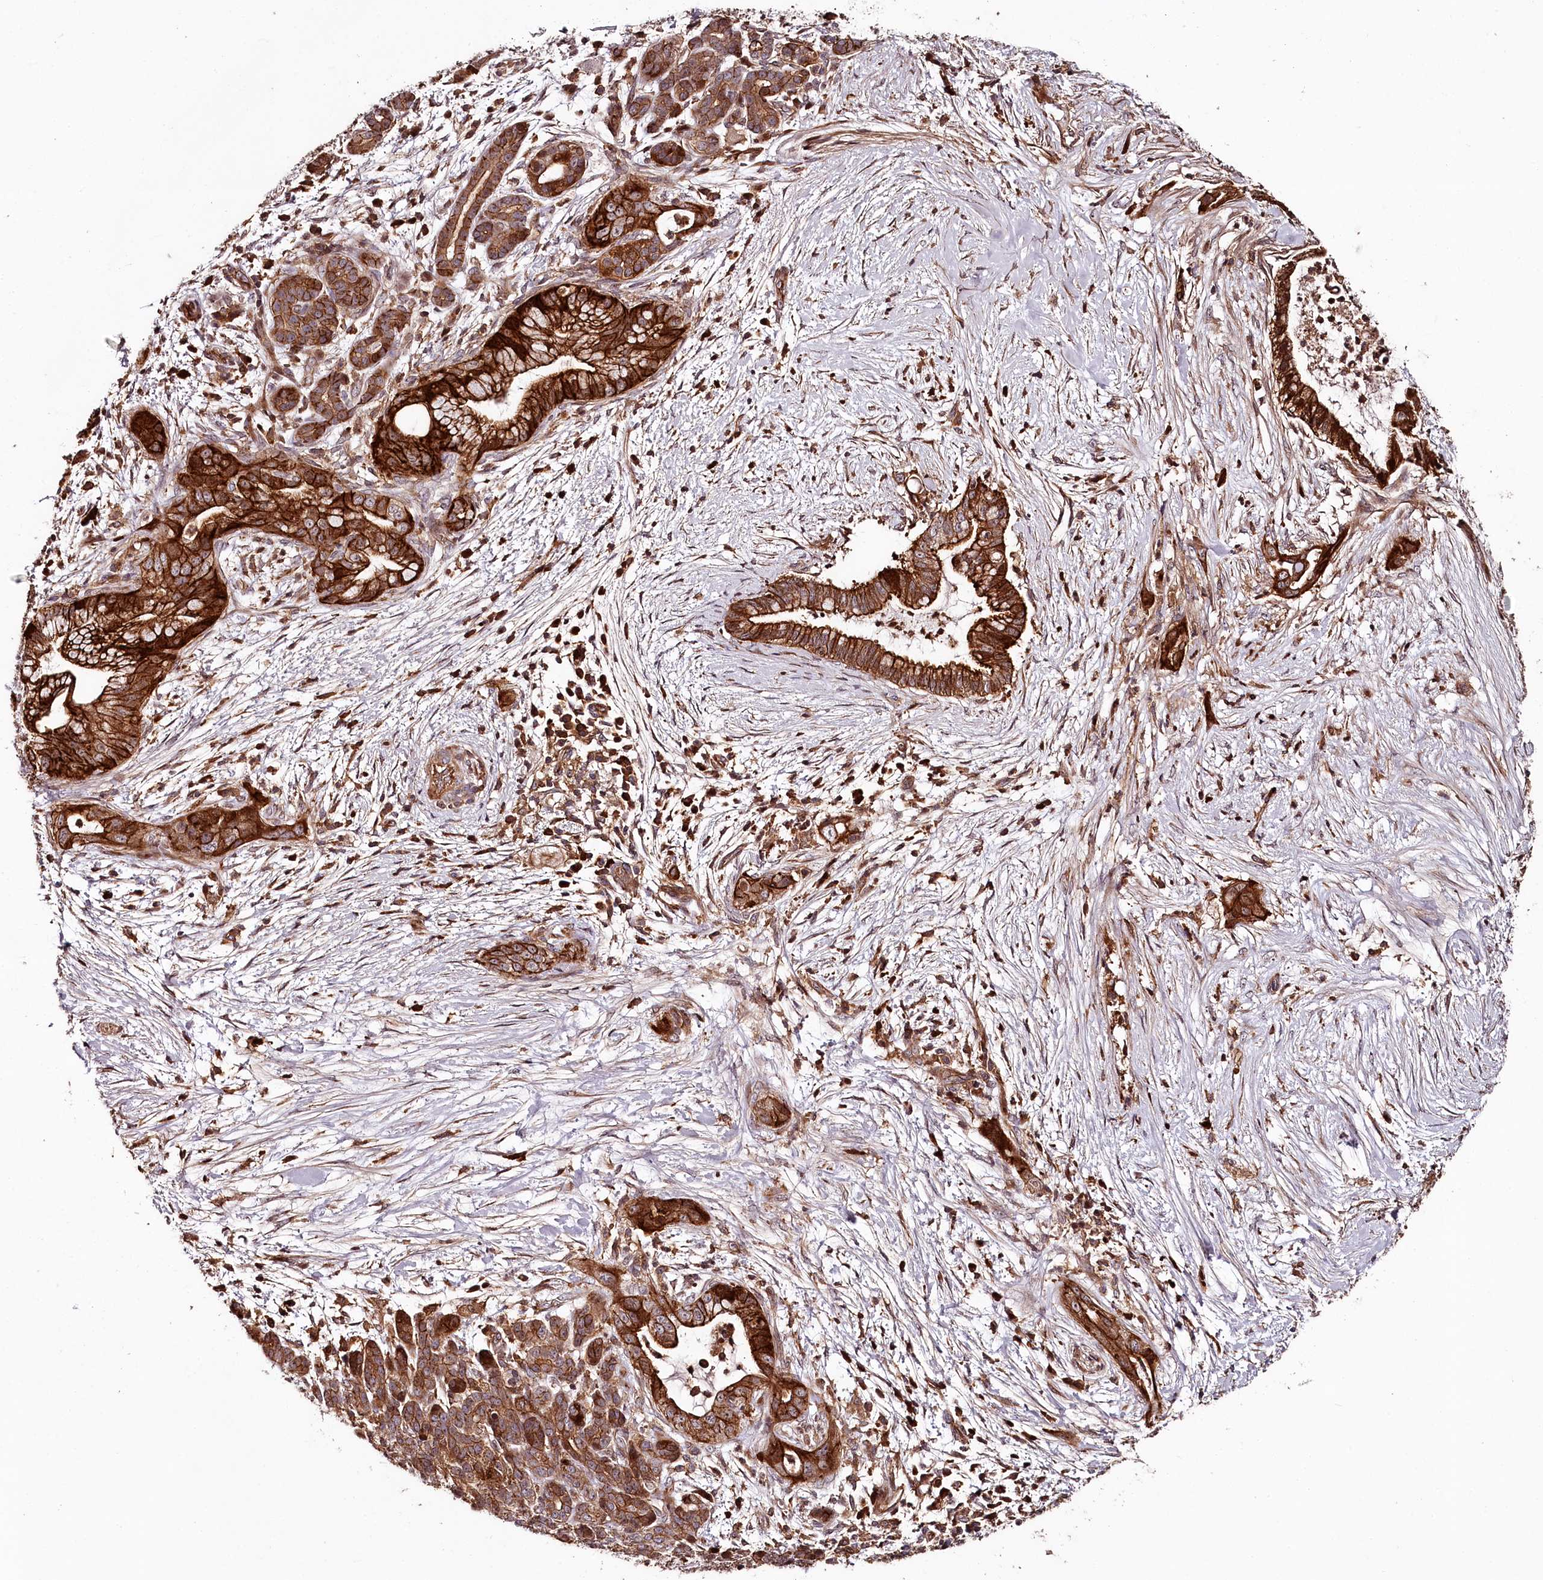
{"staining": {"intensity": "strong", "quantity": ">75%", "location": "cytoplasmic/membranous,nuclear"}, "tissue": "pancreatic cancer", "cell_type": "Tumor cells", "image_type": "cancer", "snomed": [{"axis": "morphology", "description": "Adenocarcinoma, NOS"}, {"axis": "topography", "description": "Pancreas"}], "caption": "This micrograph displays immunohistochemistry (IHC) staining of human pancreatic cancer (adenocarcinoma), with high strong cytoplasmic/membranous and nuclear staining in approximately >75% of tumor cells.", "gene": "KIF14", "patient": {"sex": "male", "age": 59}}